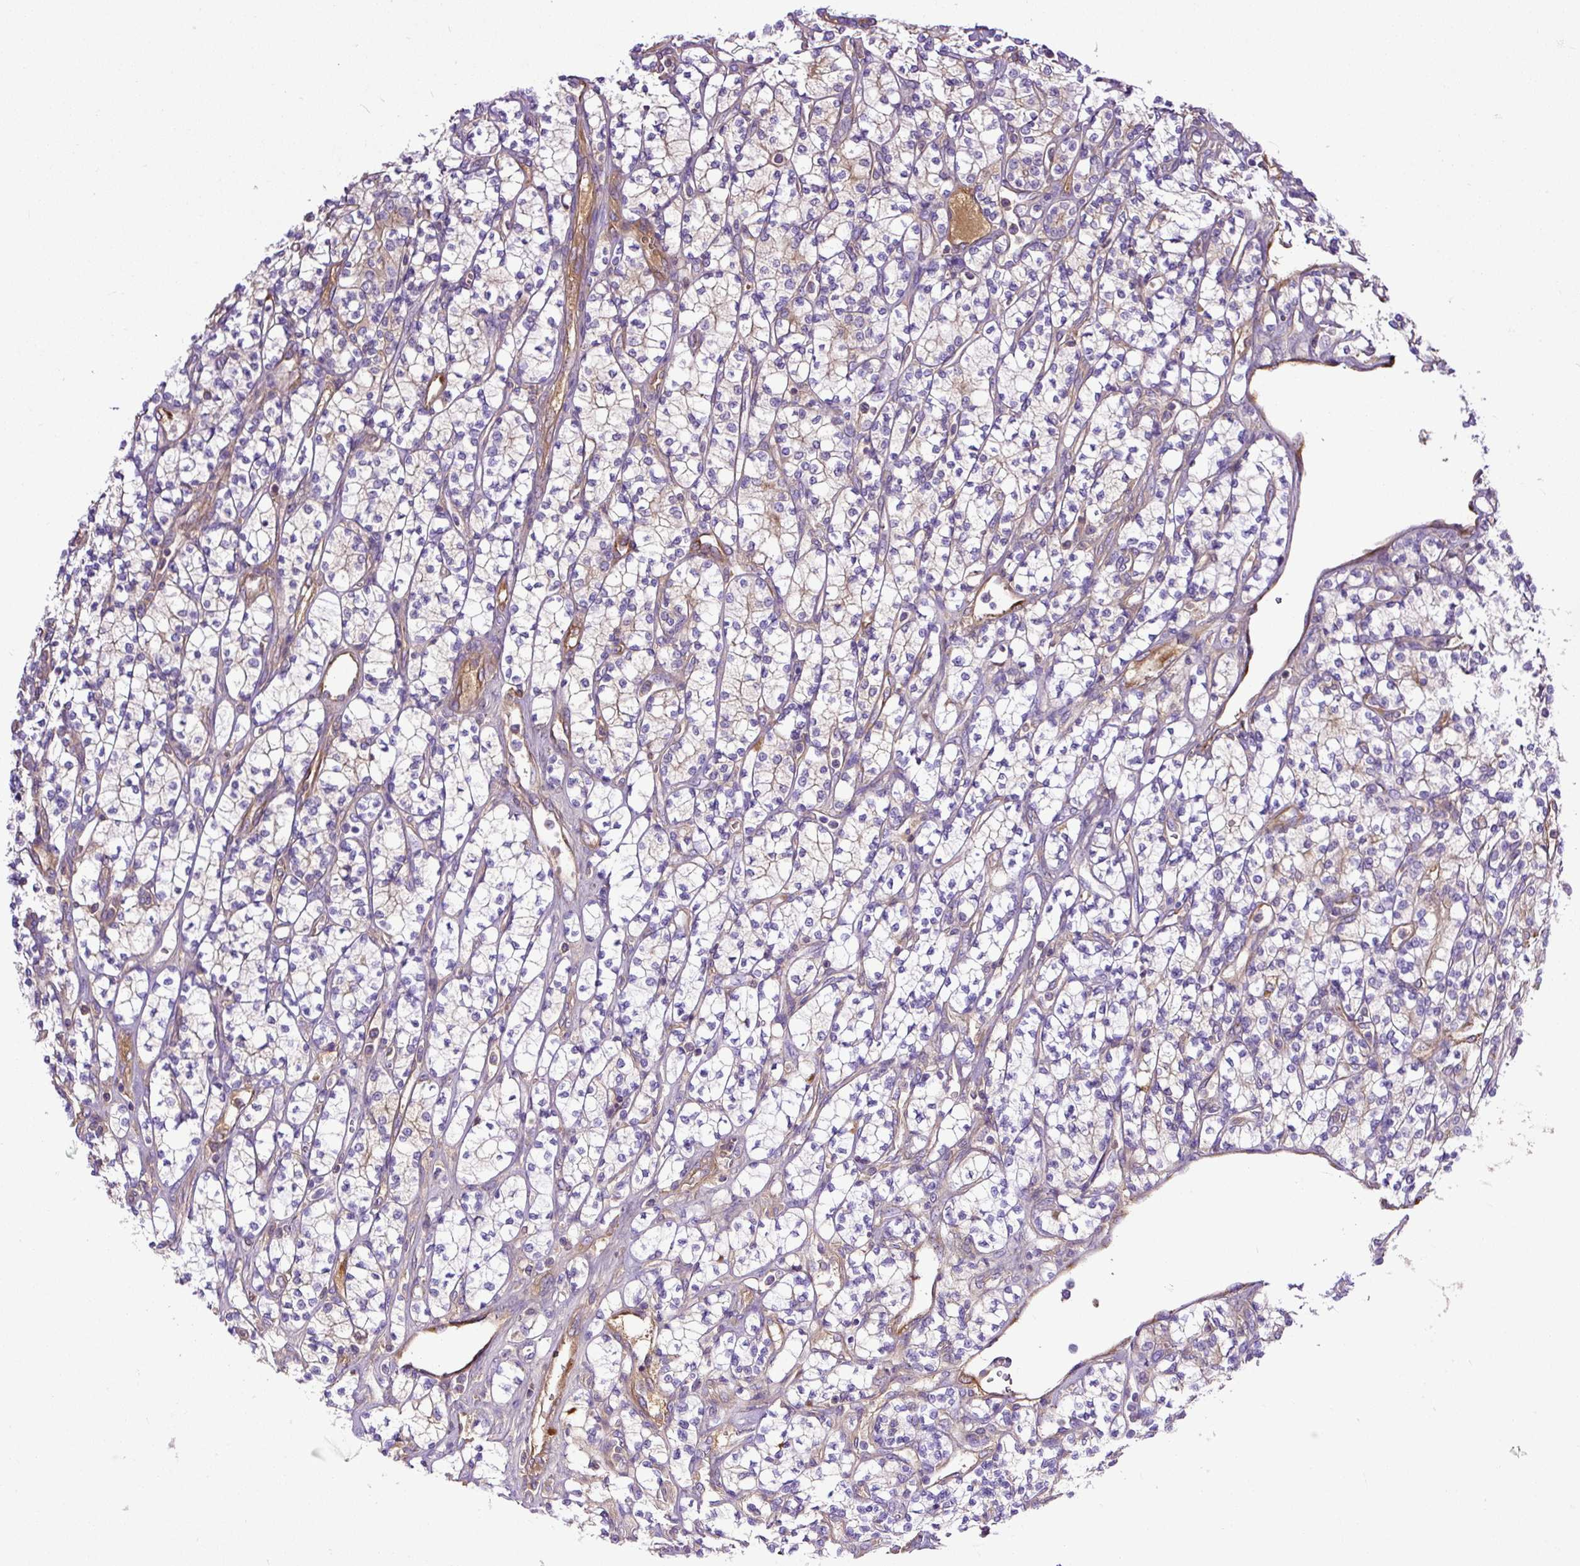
{"staining": {"intensity": "negative", "quantity": "none", "location": "none"}, "tissue": "renal cancer", "cell_type": "Tumor cells", "image_type": "cancer", "snomed": [{"axis": "morphology", "description": "Adenocarcinoma, NOS"}, {"axis": "topography", "description": "Kidney"}], "caption": "Immunohistochemistry (IHC) image of neoplastic tissue: human adenocarcinoma (renal) stained with DAB shows no significant protein positivity in tumor cells. The staining is performed using DAB brown chromogen with nuclei counter-stained in using hematoxylin.", "gene": "CLEC3B", "patient": {"sex": "male", "age": 77}}